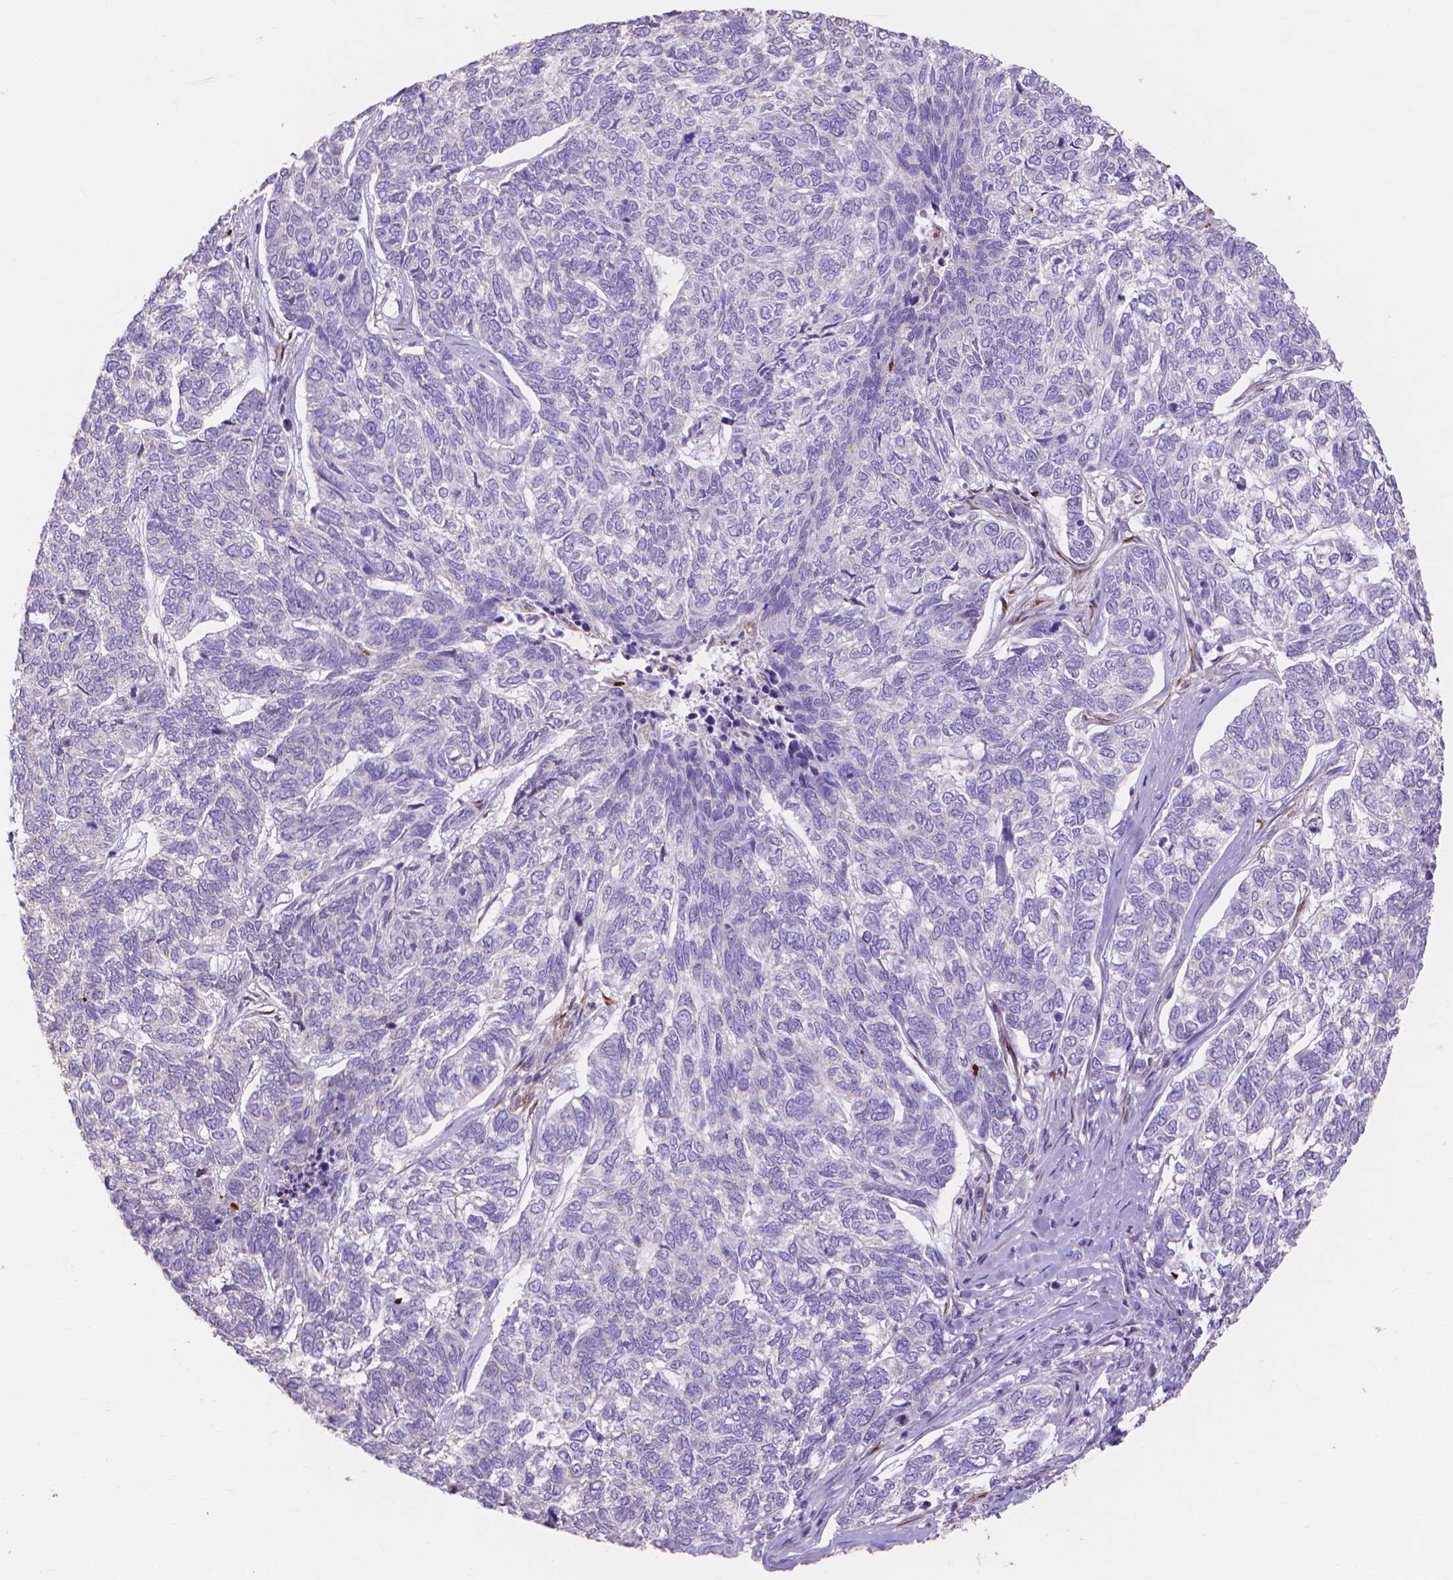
{"staining": {"intensity": "negative", "quantity": "none", "location": "none"}, "tissue": "skin cancer", "cell_type": "Tumor cells", "image_type": "cancer", "snomed": [{"axis": "morphology", "description": "Basal cell carcinoma"}, {"axis": "topography", "description": "Skin"}], "caption": "Immunohistochemical staining of skin basal cell carcinoma shows no significant staining in tumor cells.", "gene": "MMP11", "patient": {"sex": "female", "age": 65}}